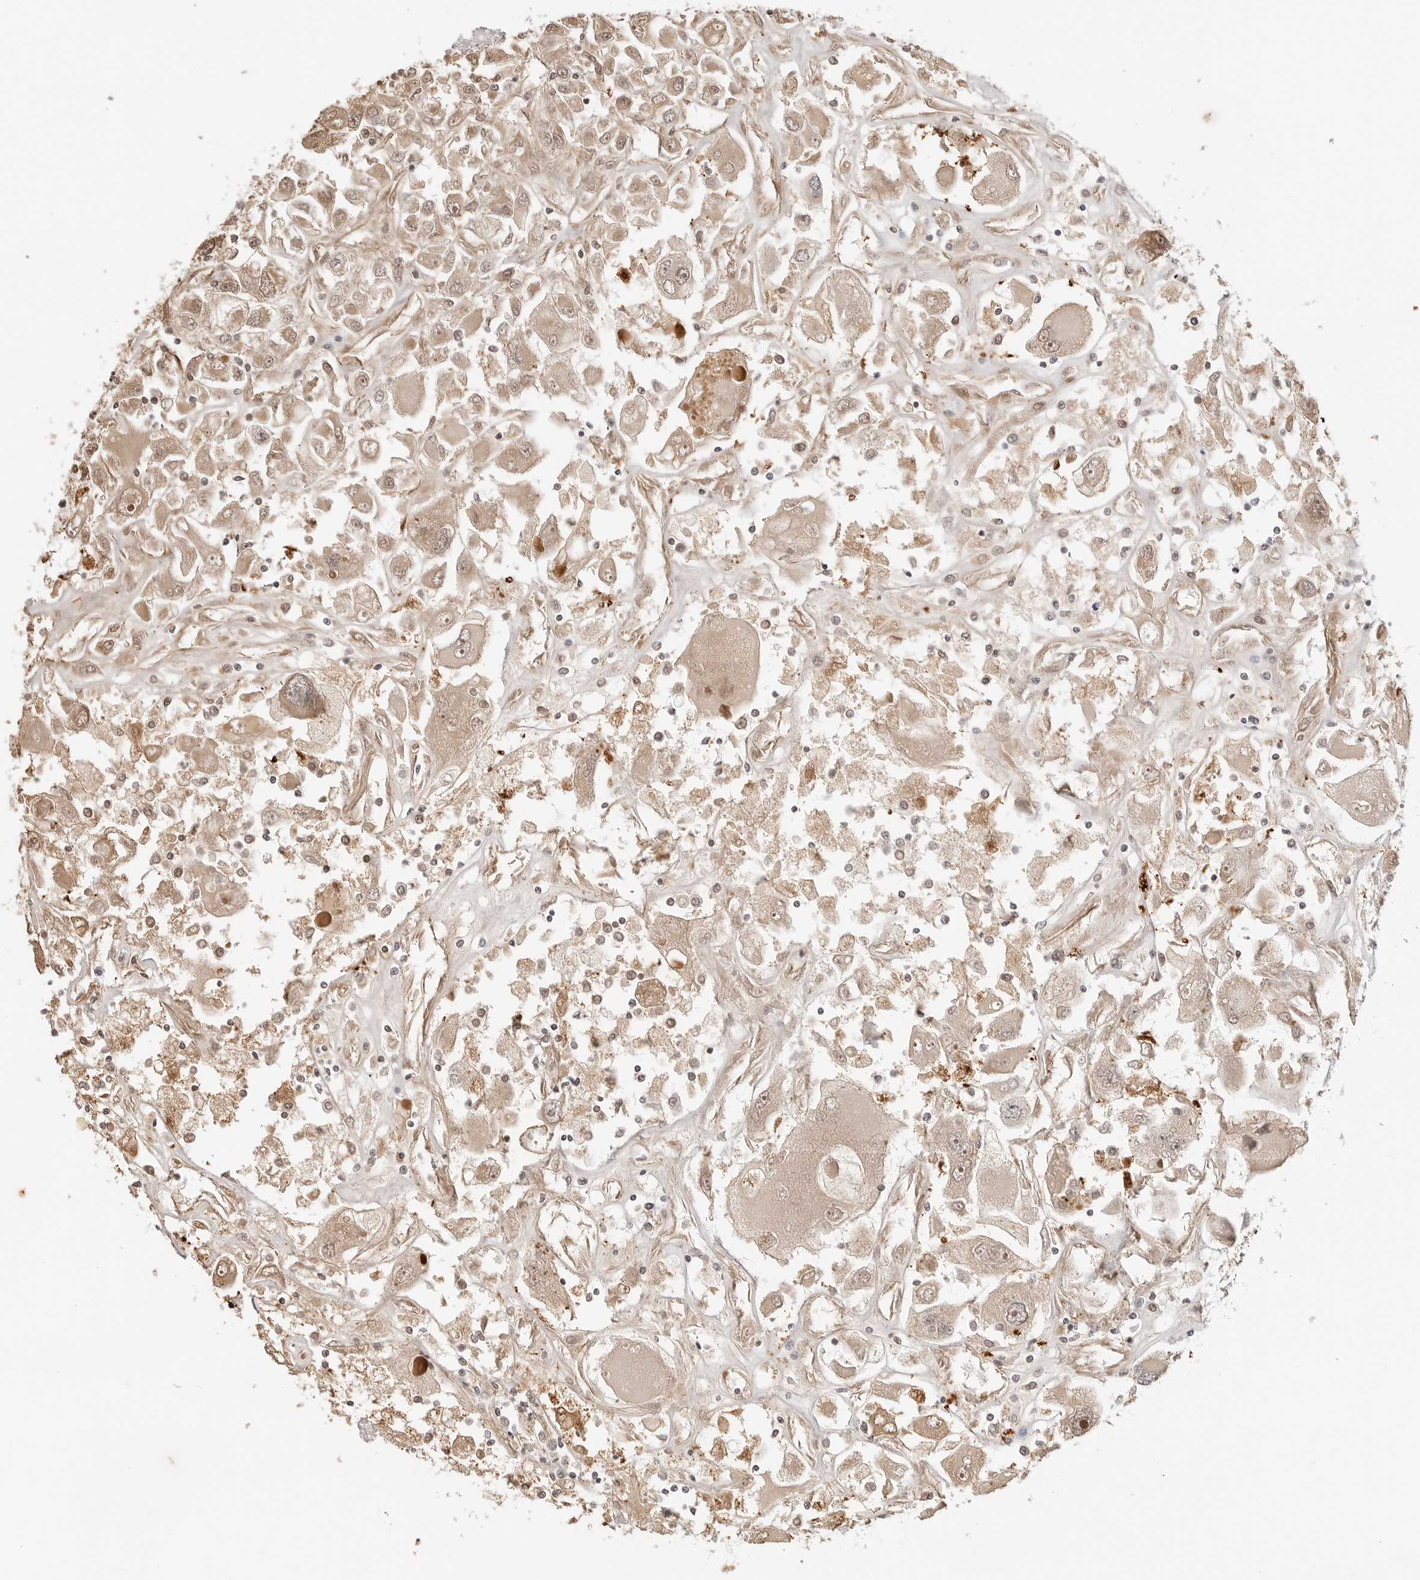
{"staining": {"intensity": "weak", "quantity": ">75%", "location": "cytoplasmic/membranous,nuclear"}, "tissue": "renal cancer", "cell_type": "Tumor cells", "image_type": "cancer", "snomed": [{"axis": "morphology", "description": "Adenocarcinoma, NOS"}, {"axis": "topography", "description": "Kidney"}], "caption": "Immunohistochemistry (DAB (3,3'-diaminobenzidine)) staining of renal cancer exhibits weak cytoplasmic/membranous and nuclear protein positivity in approximately >75% of tumor cells. (brown staining indicates protein expression, while blue staining denotes nuclei).", "gene": "GEM", "patient": {"sex": "female", "age": 52}}